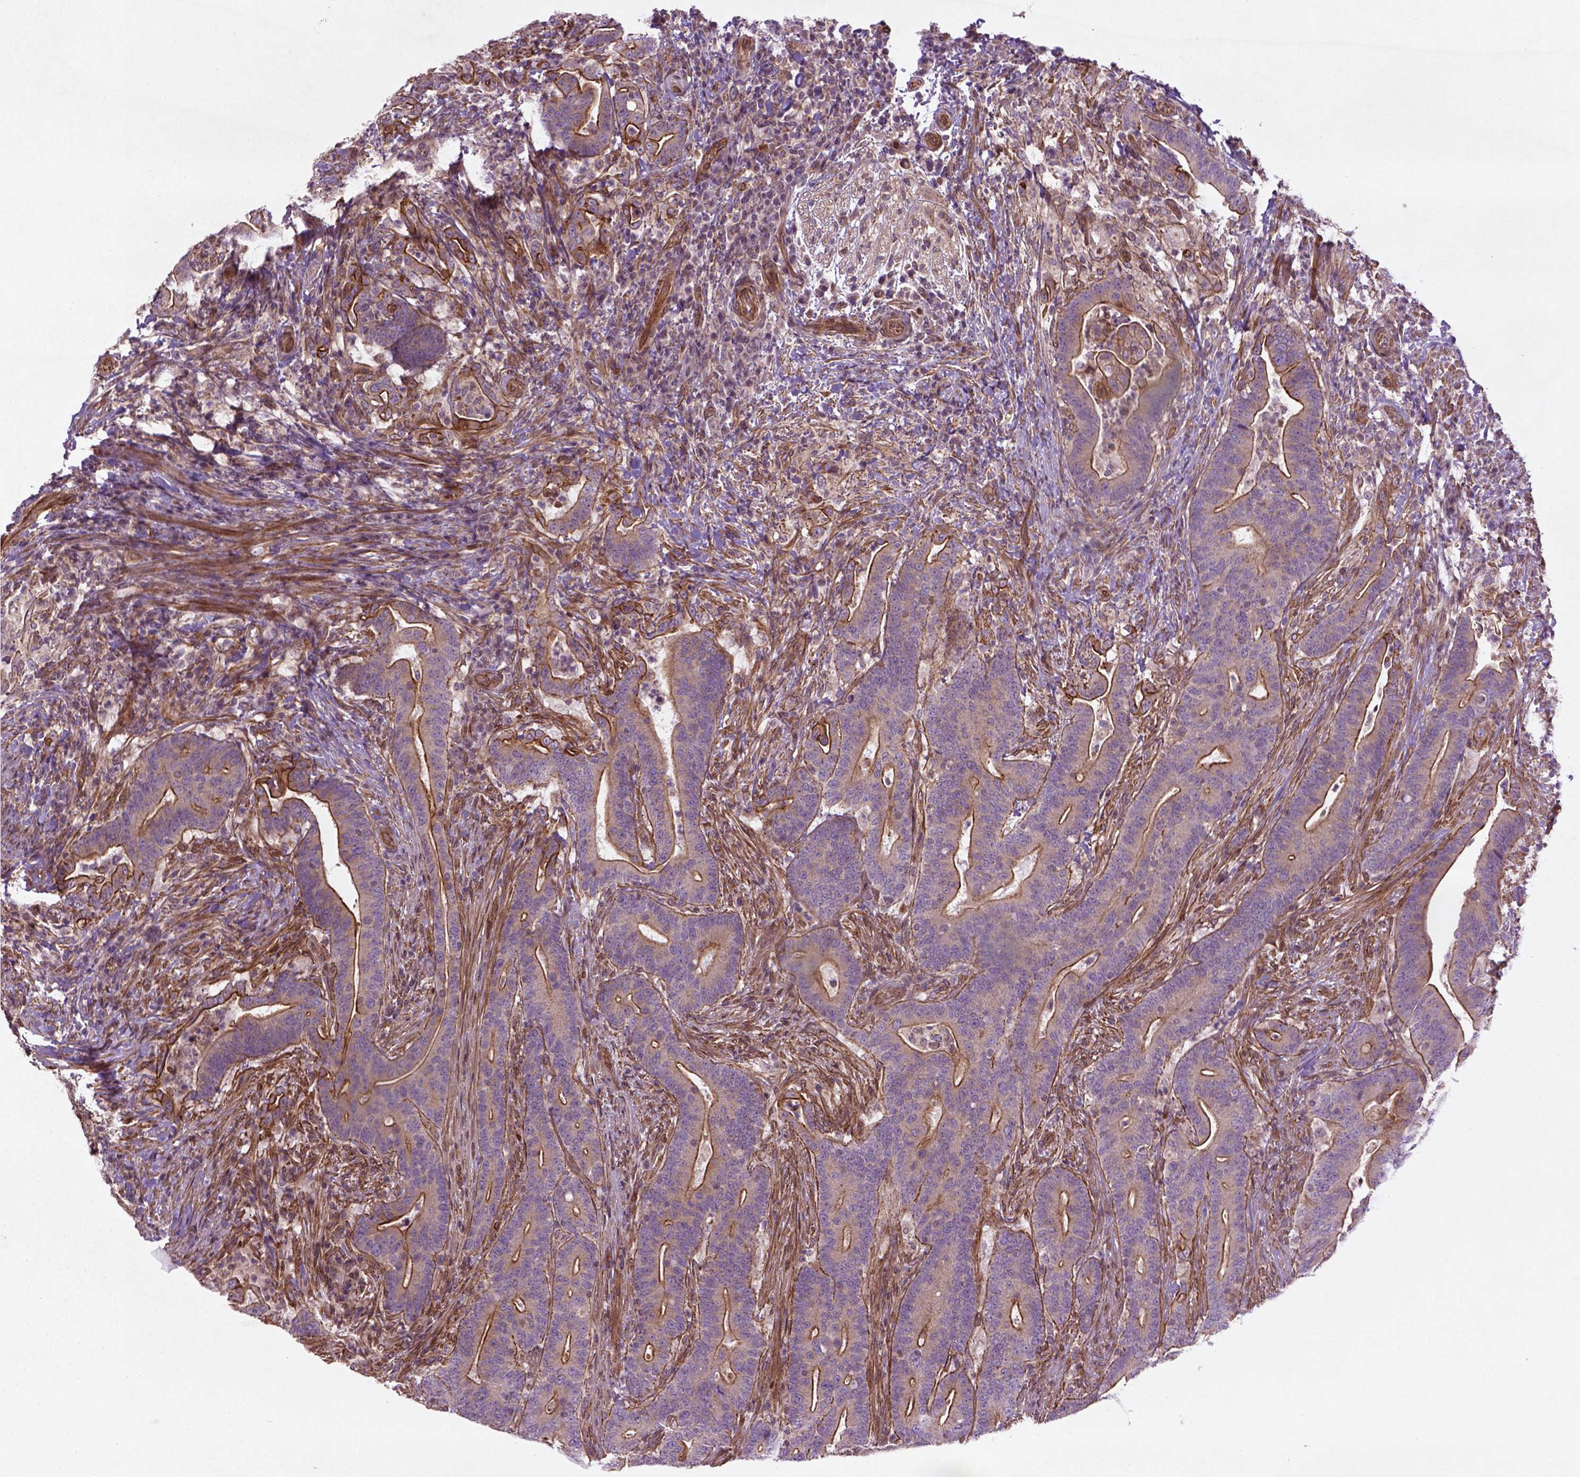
{"staining": {"intensity": "moderate", "quantity": "25%-75%", "location": "cytoplasmic/membranous"}, "tissue": "colorectal cancer", "cell_type": "Tumor cells", "image_type": "cancer", "snomed": [{"axis": "morphology", "description": "Adenocarcinoma, NOS"}, {"axis": "topography", "description": "Colon"}], "caption": "IHC of colorectal cancer (adenocarcinoma) shows medium levels of moderate cytoplasmic/membranous positivity in approximately 25%-75% of tumor cells.", "gene": "TCHP", "patient": {"sex": "female", "age": 66}}